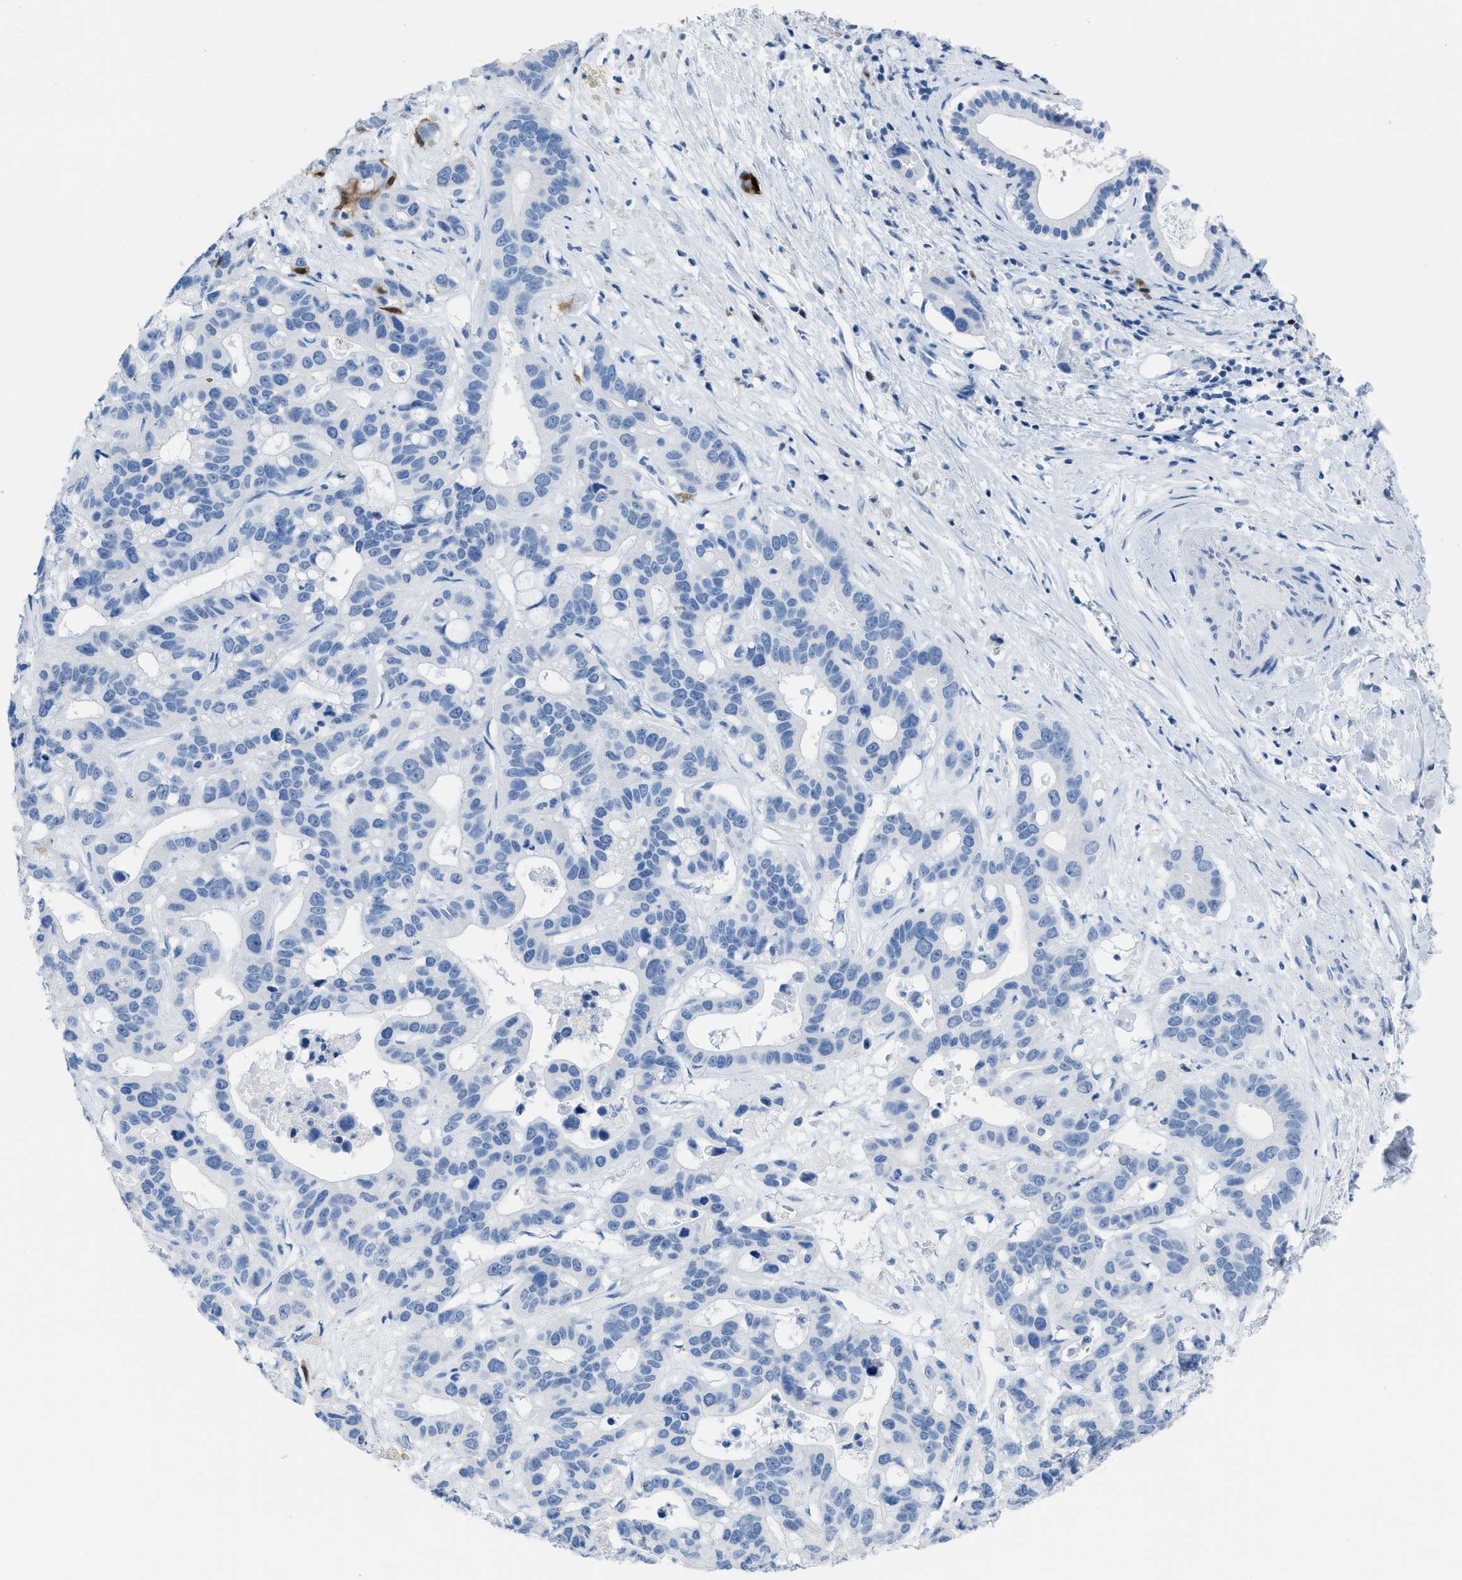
{"staining": {"intensity": "negative", "quantity": "none", "location": "none"}, "tissue": "liver cancer", "cell_type": "Tumor cells", "image_type": "cancer", "snomed": [{"axis": "morphology", "description": "Cholangiocarcinoma"}, {"axis": "topography", "description": "Liver"}], "caption": "DAB (3,3'-diaminobenzidine) immunohistochemical staining of human liver cholangiocarcinoma demonstrates no significant staining in tumor cells.", "gene": "CDKN2A", "patient": {"sex": "female", "age": 65}}